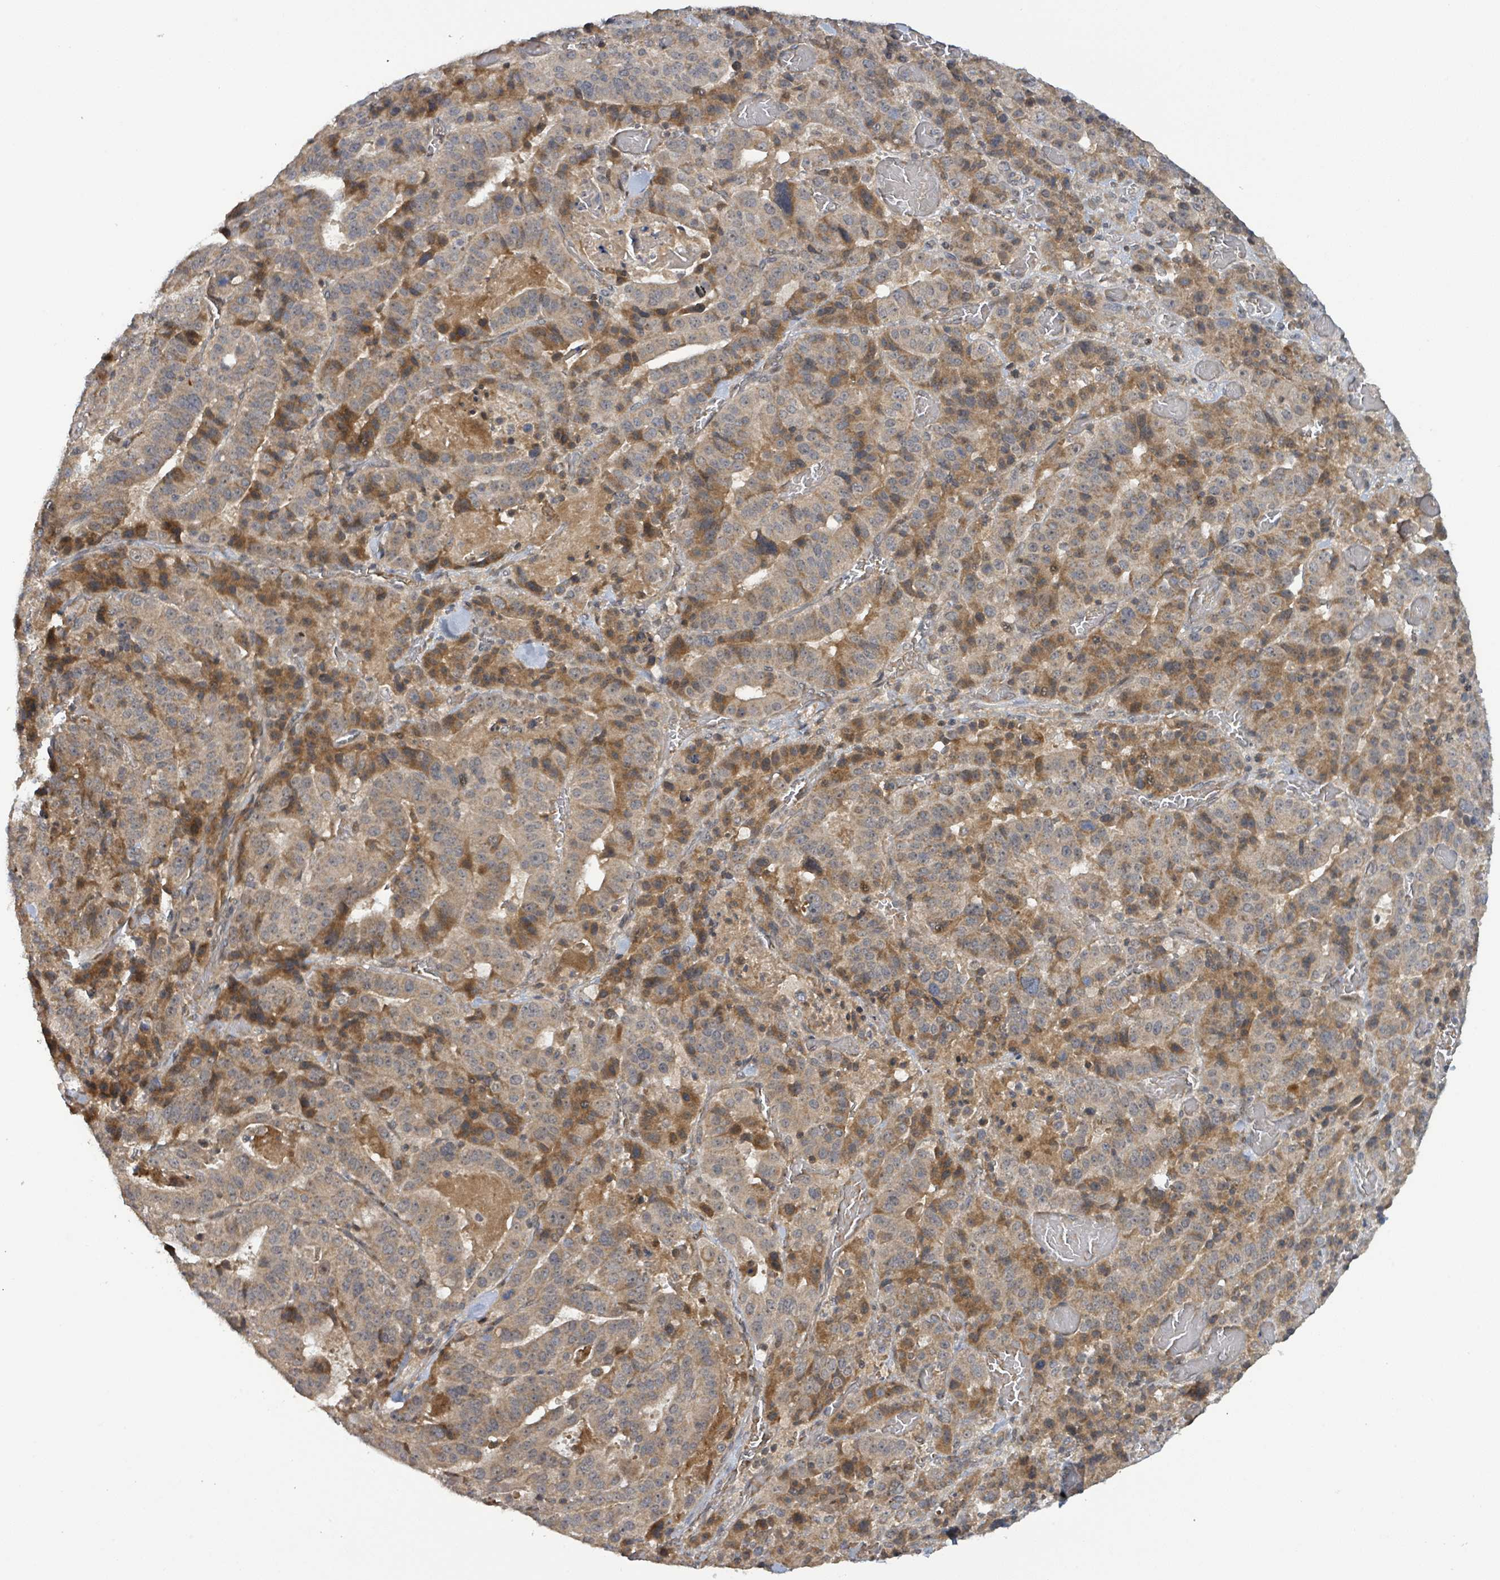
{"staining": {"intensity": "moderate", "quantity": "25%-75%", "location": "cytoplasmic/membranous"}, "tissue": "stomach cancer", "cell_type": "Tumor cells", "image_type": "cancer", "snomed": [{"axis": "morphology", "description": "Adenocarcinoma, NOS"}, {"axis": "topography", "description": "Stomach"}], "caption": "High-power microscopy captured an immunohistochemistry photomicrograph of stomach adenocarcinoma, revealing moderate cytoplasmic/membranous positivity in about 25%-75% of tumor cells. (DAB = brown stain, brightfield microscopy at high magnification).", "gene": "ITGA11", "patient": {"sex": "male", "age": 48}}